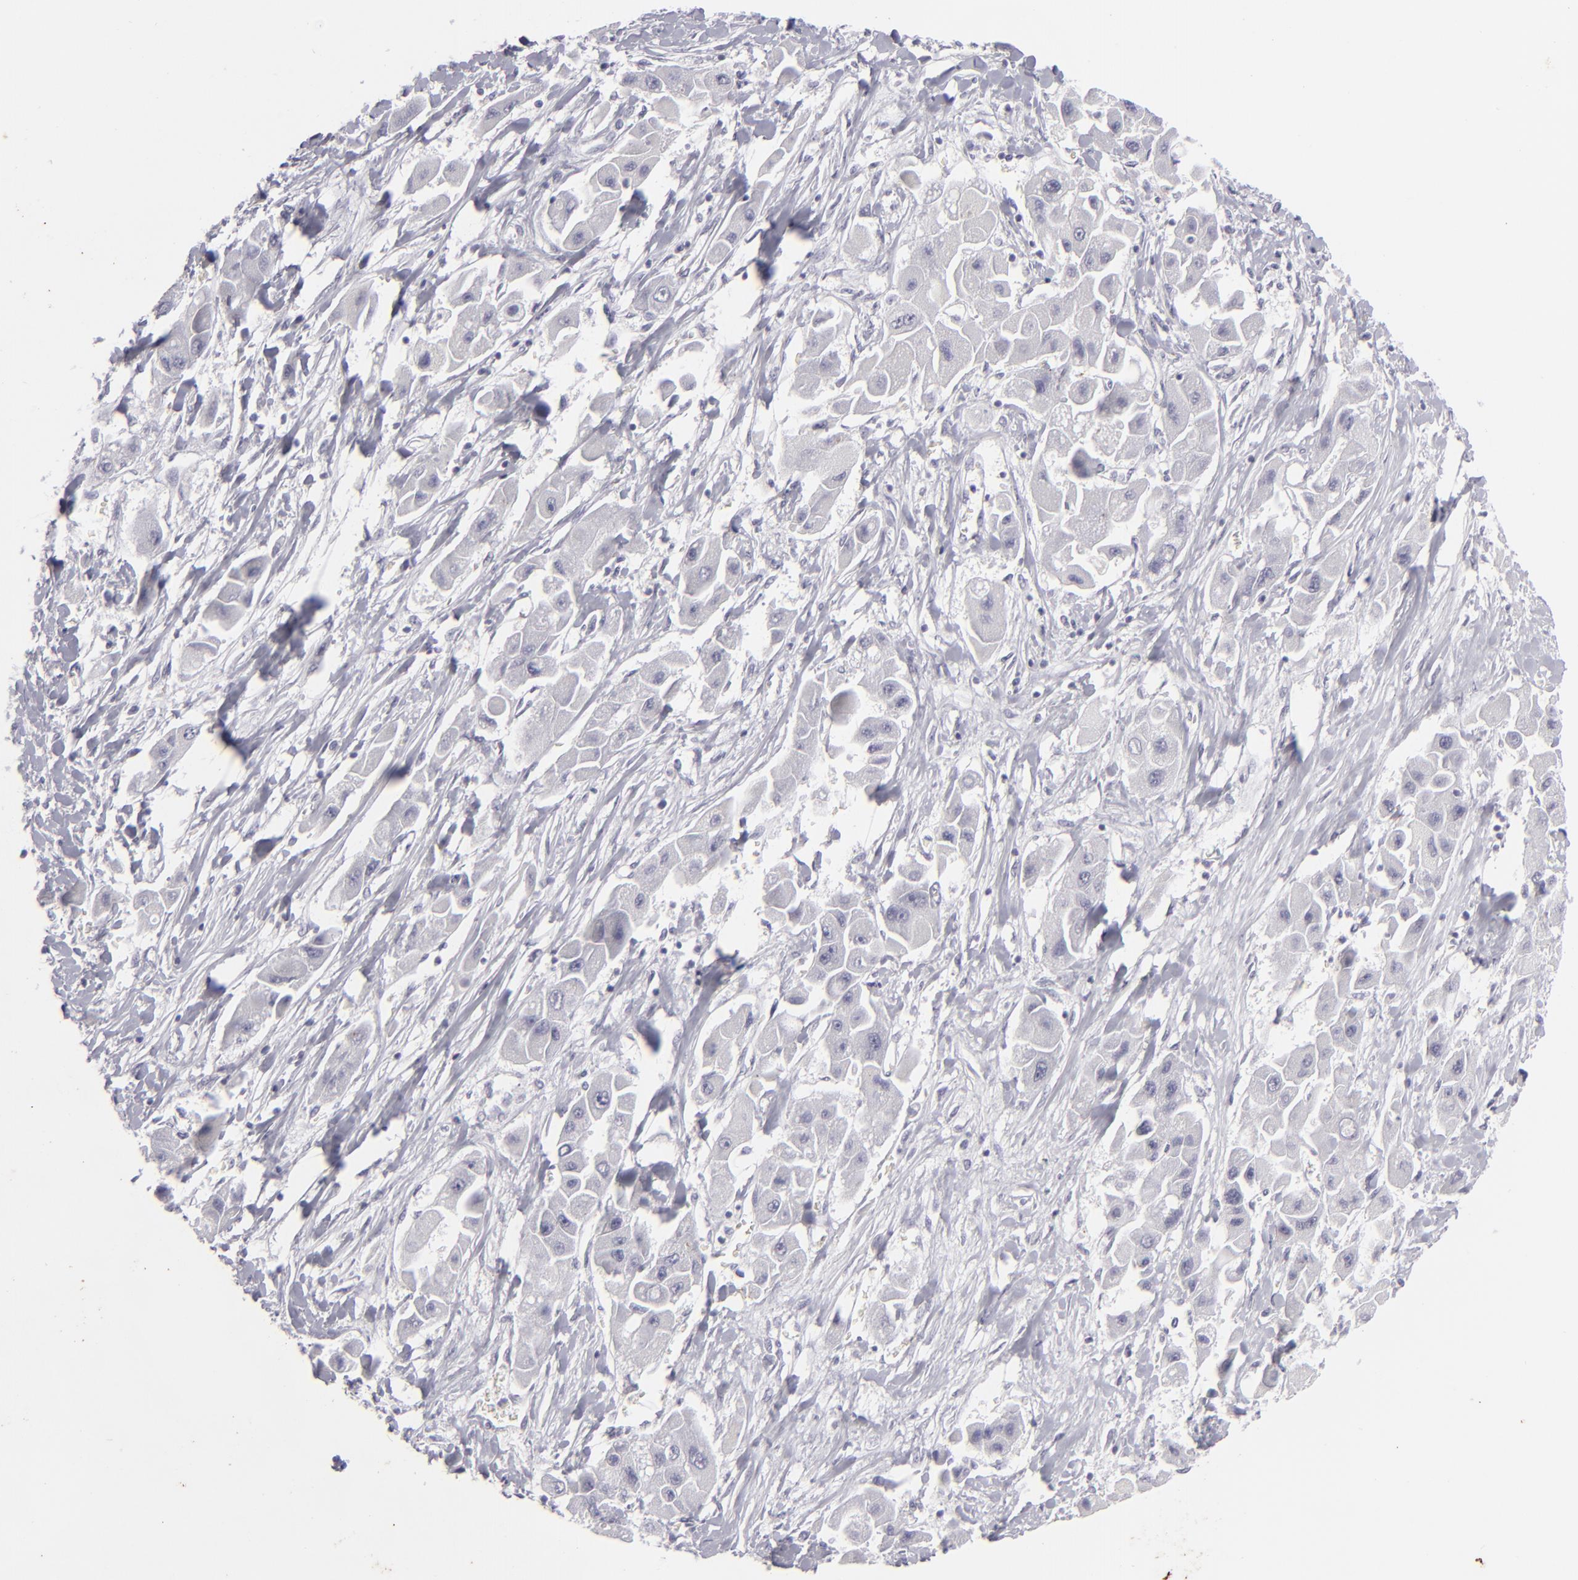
{"staining": {"intensity": "negative", "quantity": "none", "location": "none"}, "tissue": "liver cancer", "cell_type": "Tumor cells", "image_type": "cancer", "snomed": [{"axis": "morphology", "description": "Carcinoma, Hepatocellular, NOS"}, {"axis": "topography", "description": "Liver"}], "caption": "The immunohistochemistry photomicrograph has no significant staining in tumor cells of liver cancer (hepatocellular carcinoma) tissue.", "gene": "KRT1", "patient": {"sex": "male", "age": 24}}